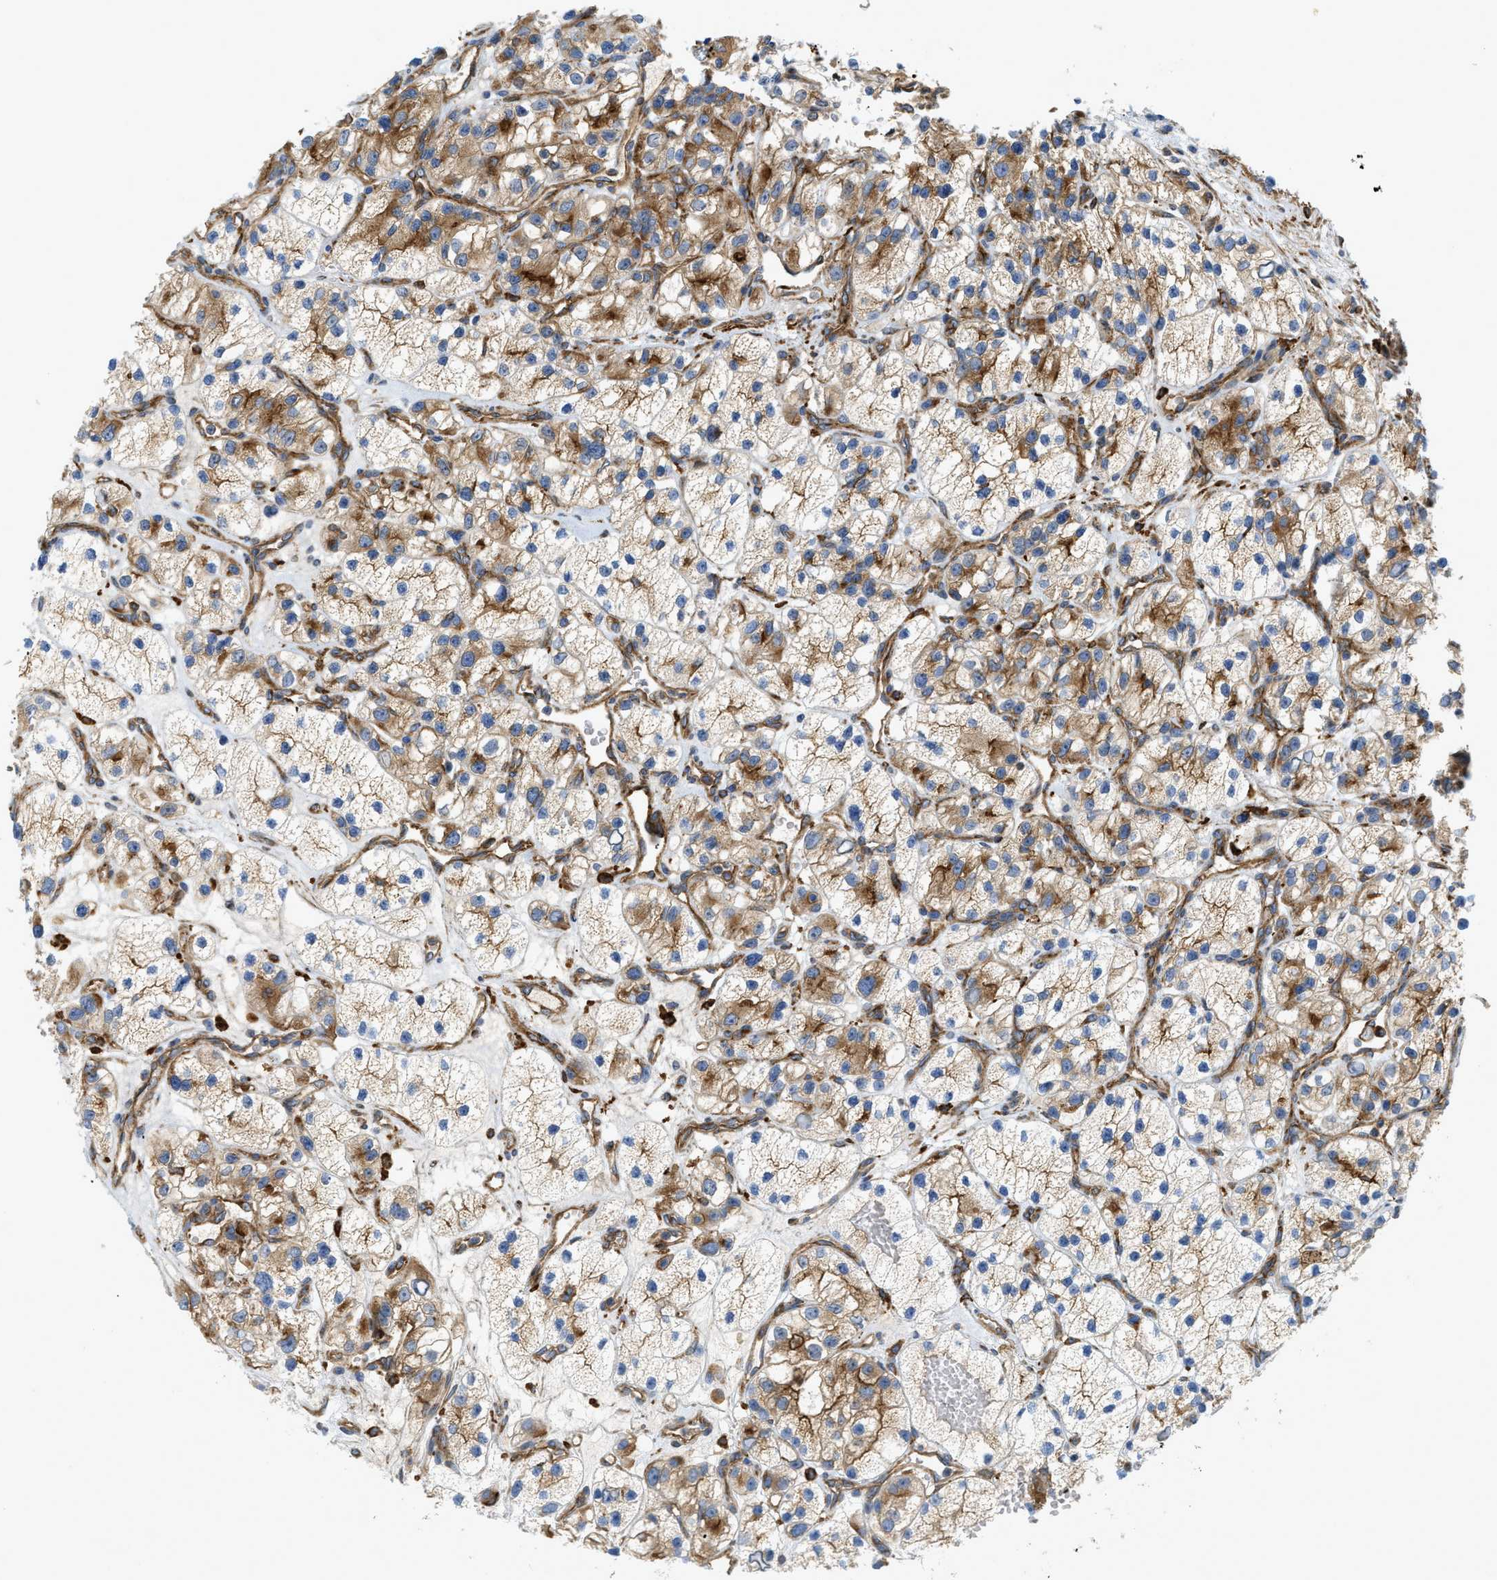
{"staining": {"intensity": "moderate", "quantity": "25%-75%", "location": "cytoplasmic/membranous"}, "tissue": "renal cancer", "cell_type": "Tumor cells", "image_type": "cancer", "snomed": [{"axis": "morphology", "description": "Adenocarcinoma, NOS"}, {"axis": "topography", "description": "Kidney"}], "caption": "A photomicrograph showing moderate cytoplasmic/membranous staining in about 25%-75% of tumor cells in renal cancer (adenocarcinoma), as visualized by brown immunohistochemical staining.", "gene": "PICALM", "patient": {"sex": "female", "age": 57}}